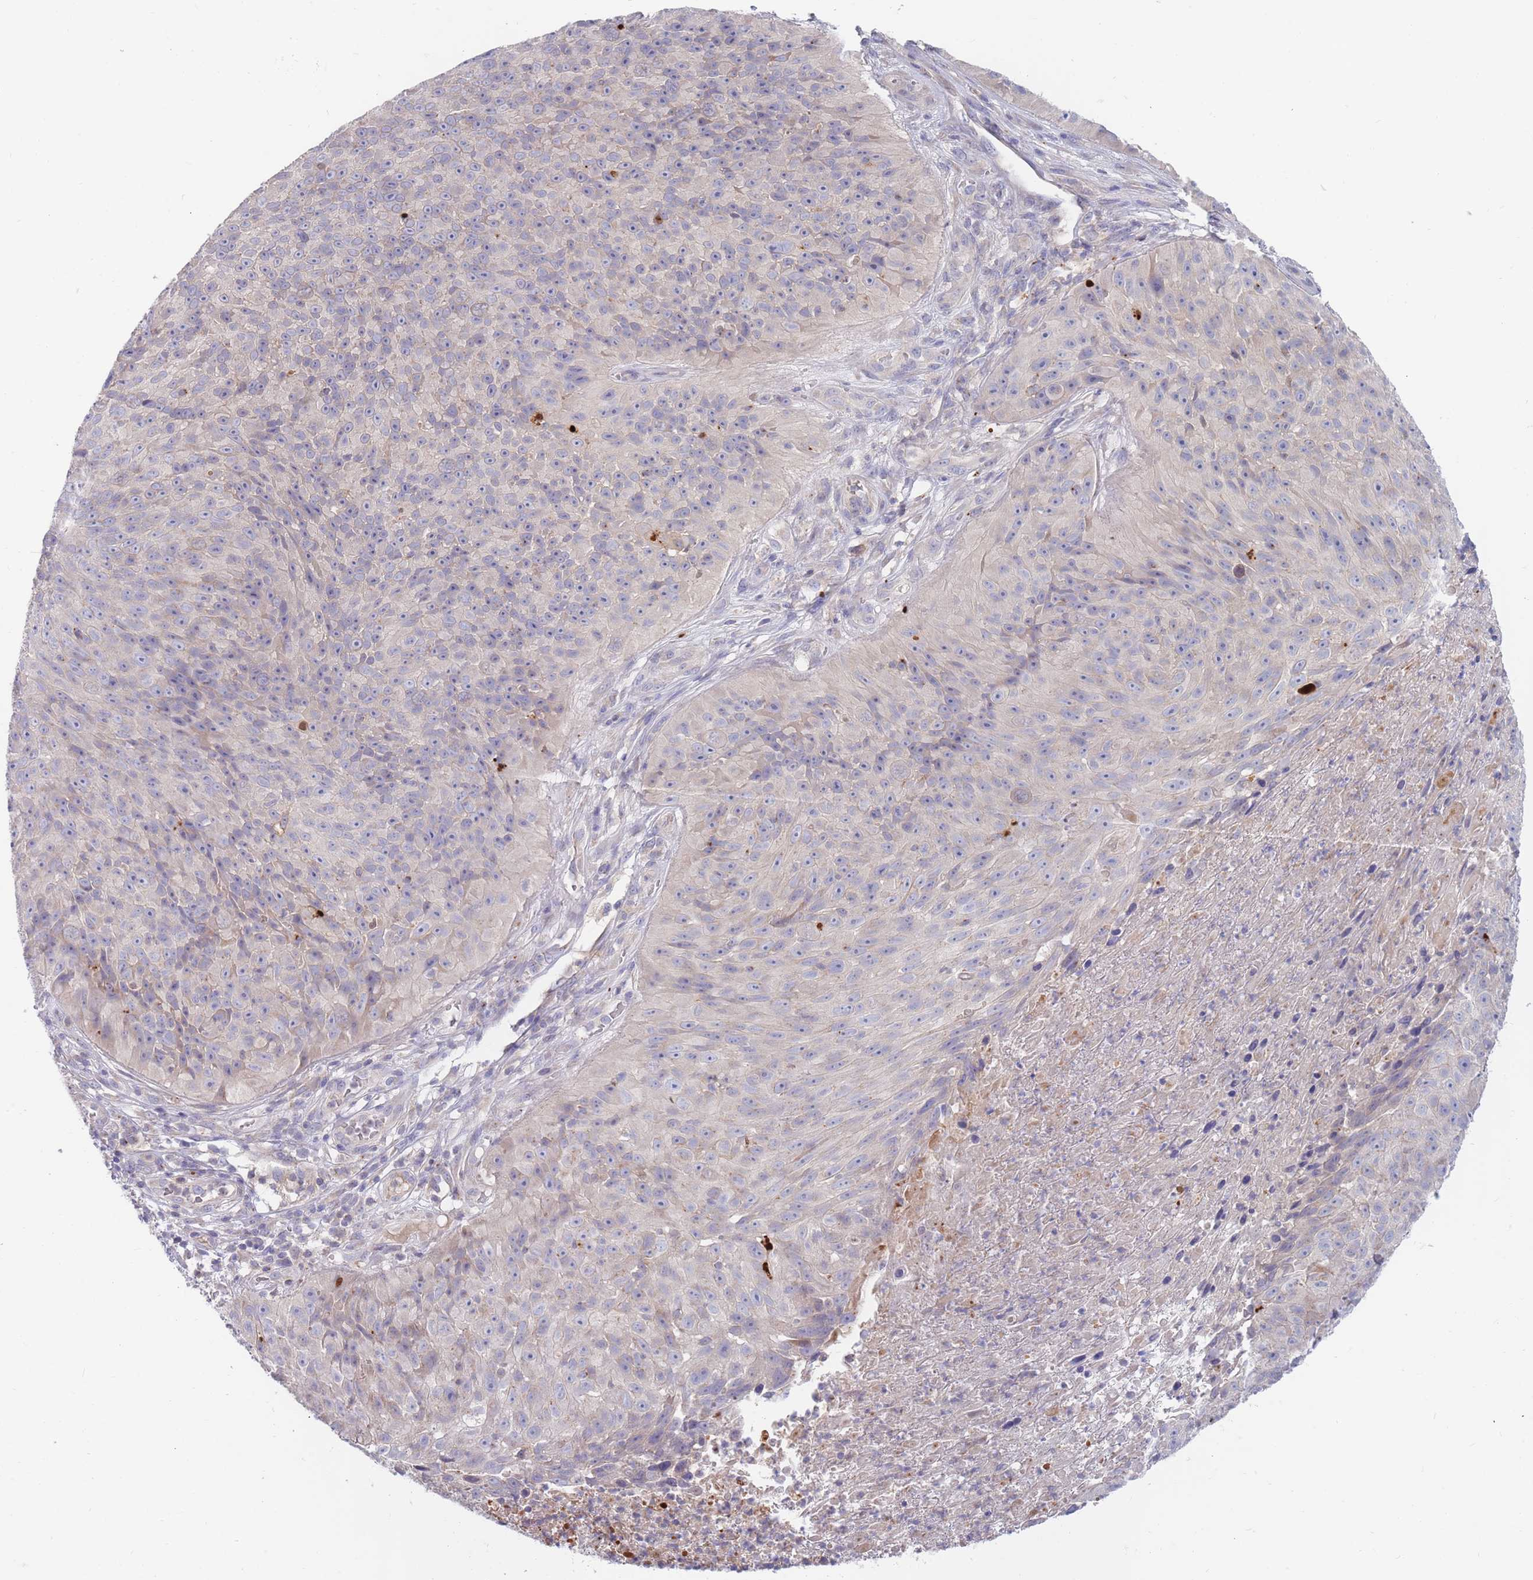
{"staining": {"intensity": "negative", "quantity": "none", "location": "none"}, "tissue": "skin cancer", "cell_type": "Tumor cells", "image_type": "cancer", "snomed": [{"axis": "morphology", "description": "Squamous cell carcinoma, NOS"}, {"axis": "topography", "description": "Skin"}], "caption": "A photomicrograph of human skin cancer (squamous cell carcinoma) is negative for staining in tumor cells.", "gene": "BORCS5", "patient": {"sex": "female", "age": 87}}